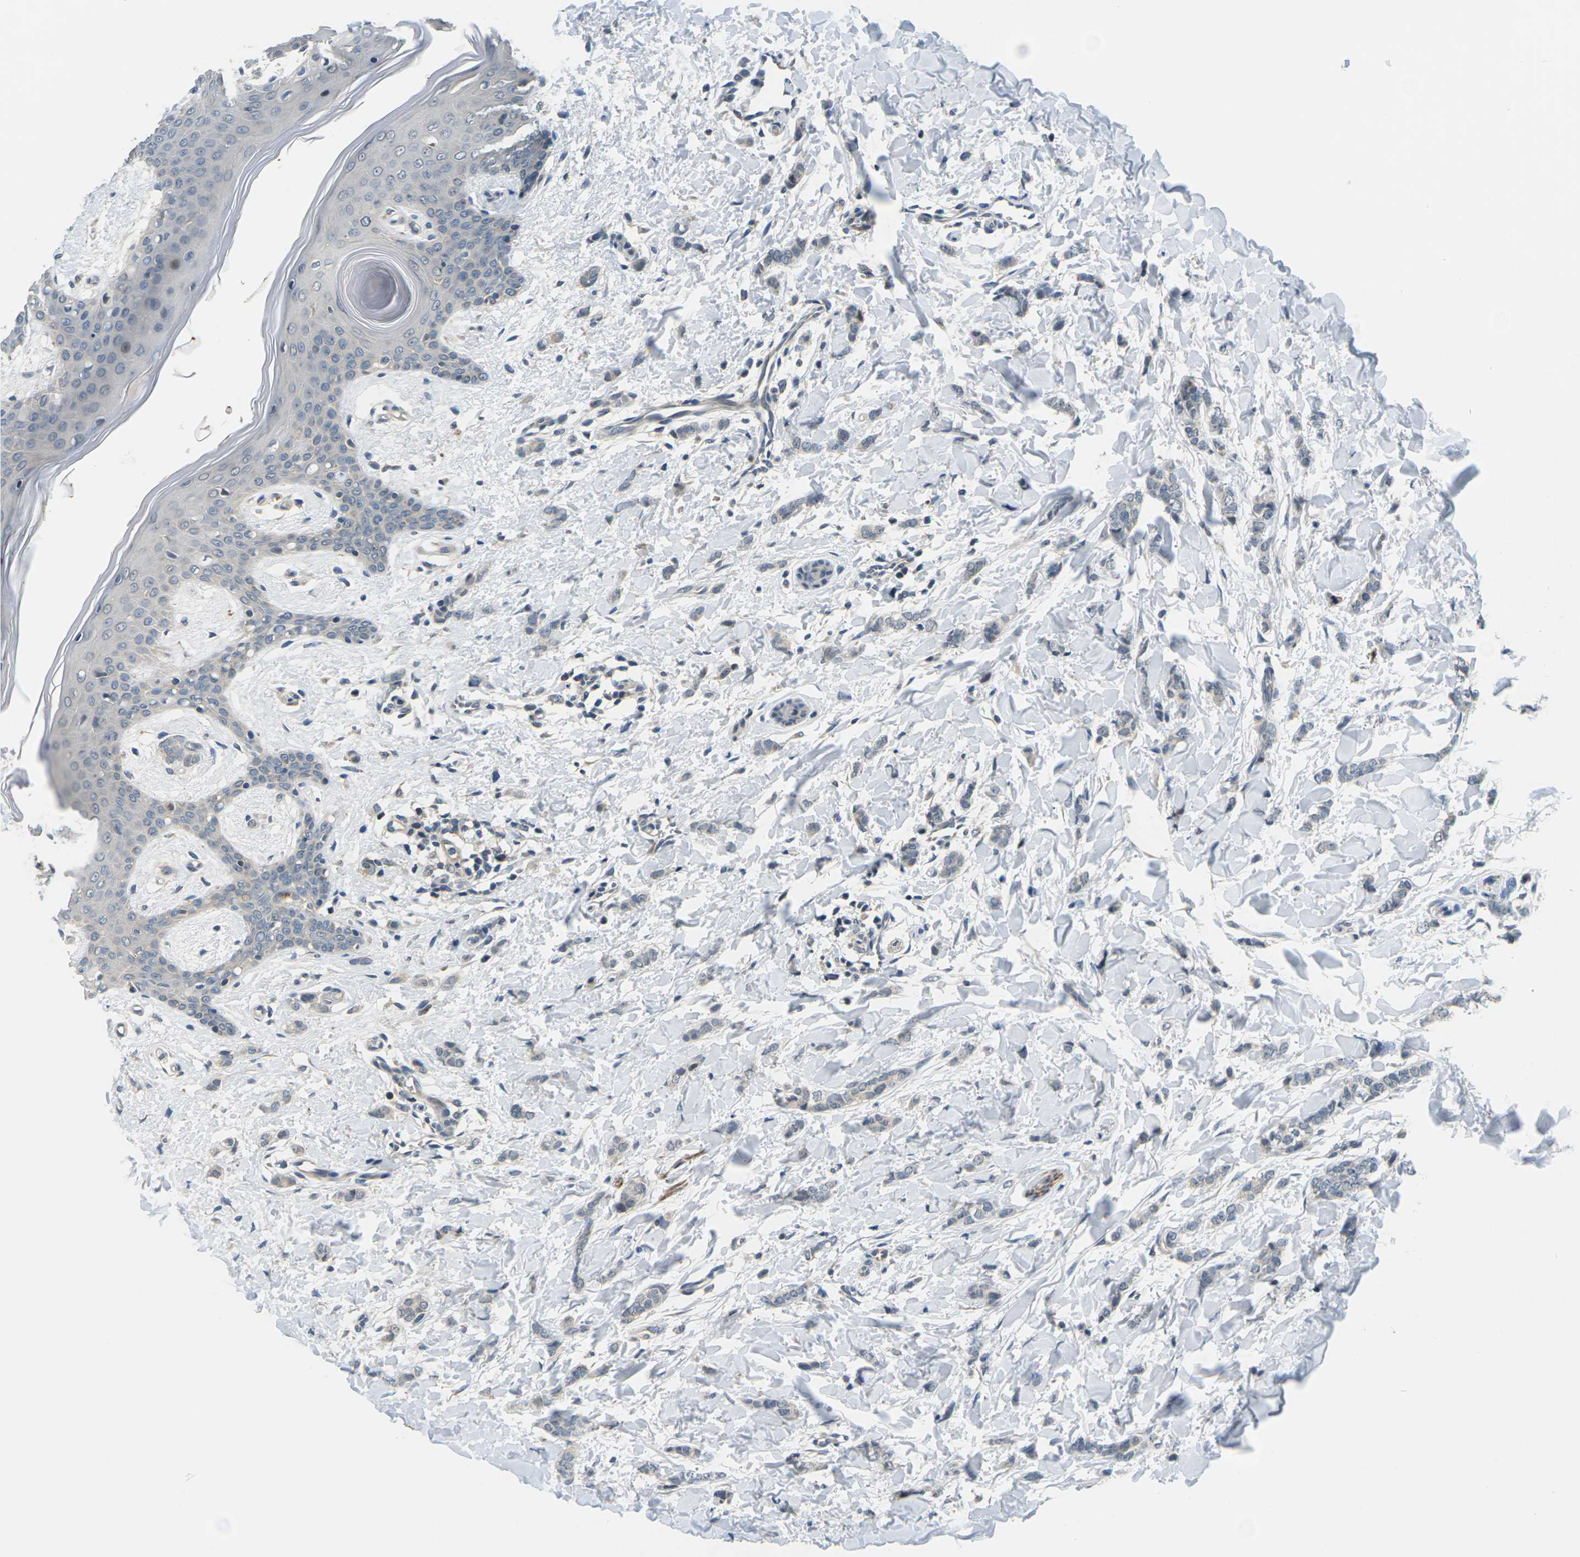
{"staining": {"intensity": "negative", "quantity": "none", "location": "none"}, "tissue": "breast cancer", "cell_type": "Tumor cells", "image_type": "cancer", "snomed": [{"axis": "morphology", "description": "Lobular carcinoma"}, {"axis": "topography", "description": "Skin"}, {"axis": "topography", "description": "Breast"}], "caption": "Tumor cells show no significant expression in breast lobular carcinoma.", "gene": "SLC13A3", "patient": {"sex": "female", "age": 46}}